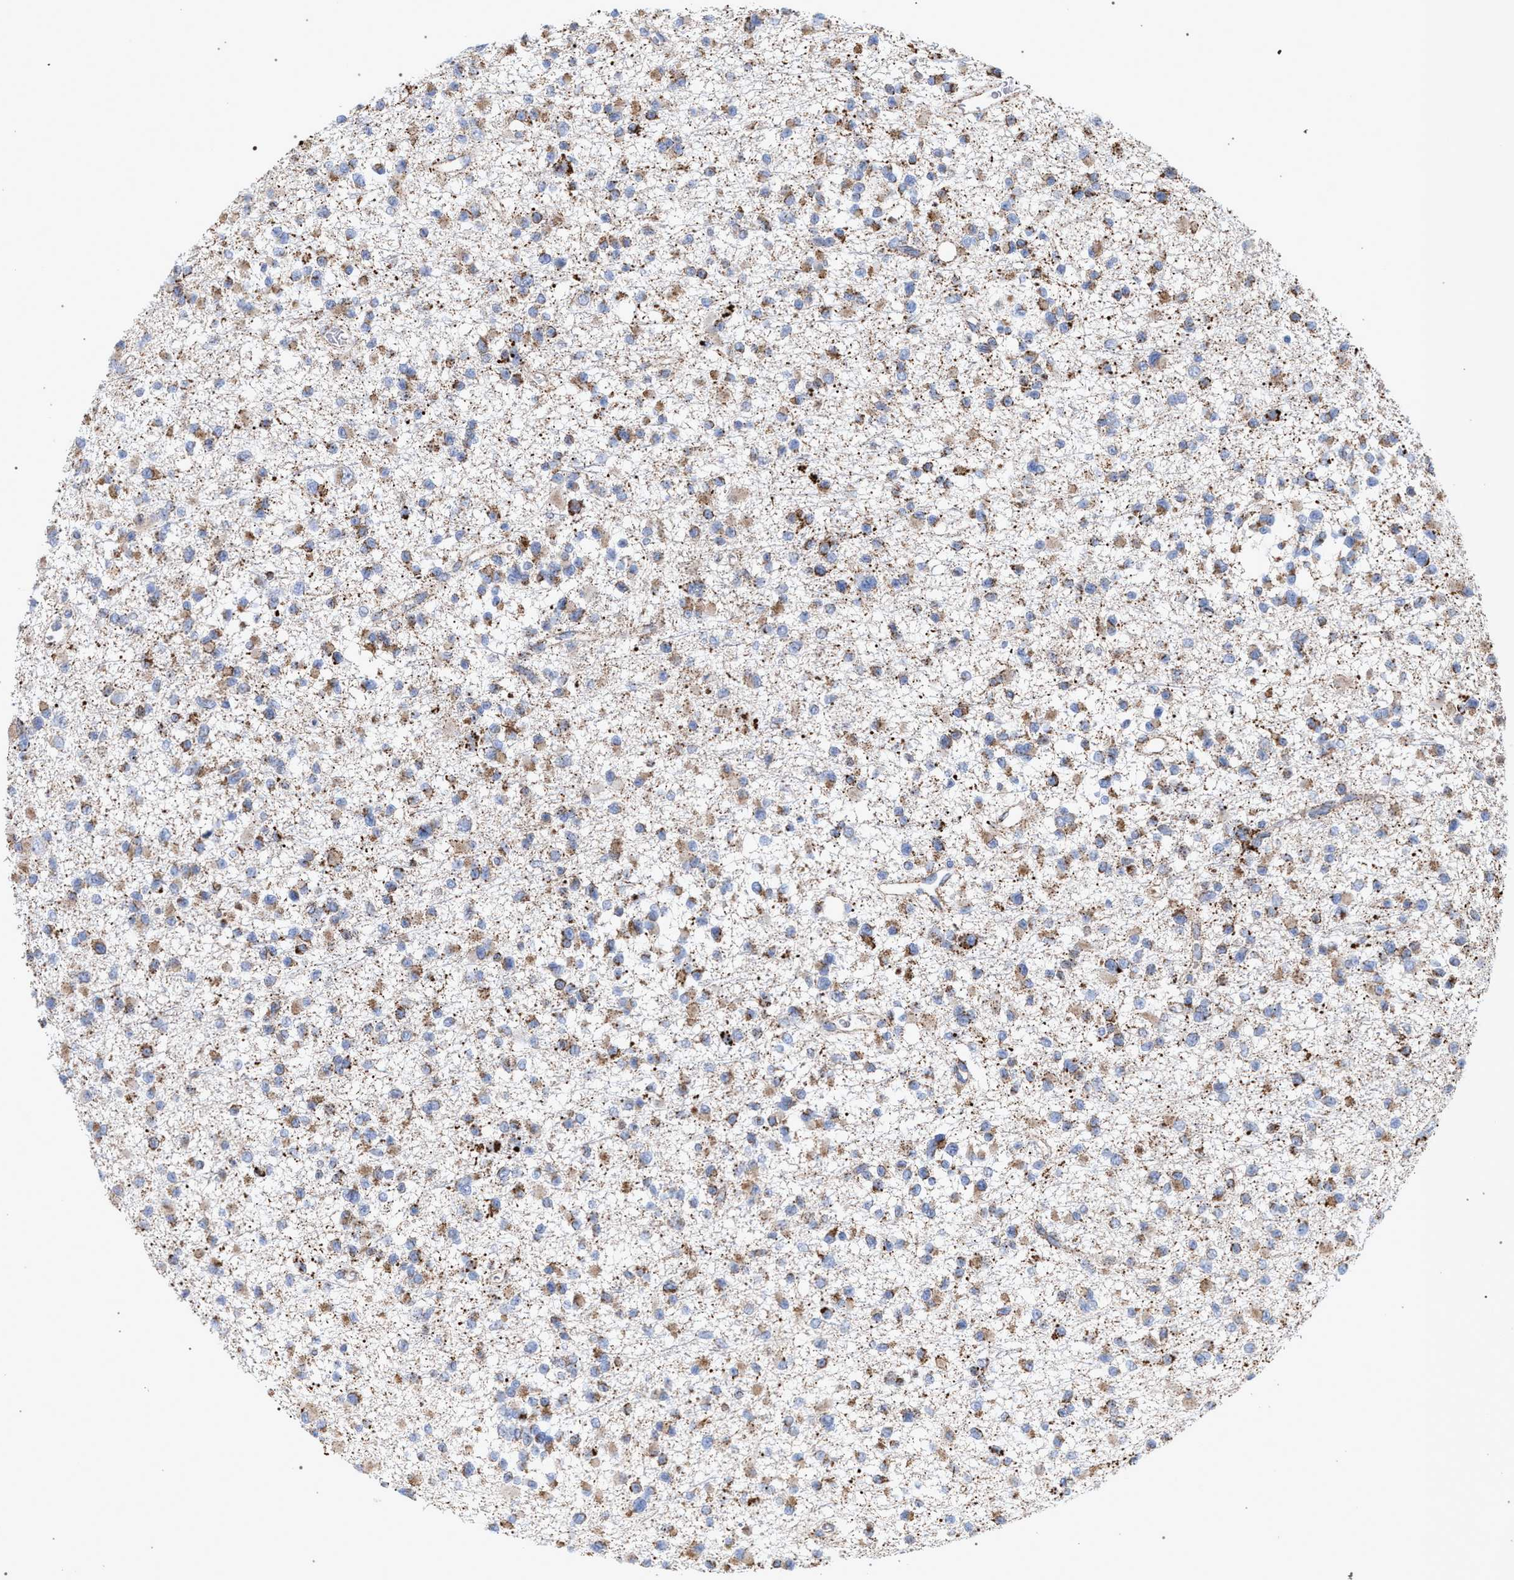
{"staining": {"intensity": "moderate", "quantity": ">75%", "location": "cytoplasmic/membranous"}, "tissue": "glioma", "cell_type": "Tumor cells", "image_type": "cancer", "snomed": [{"axis": "morphology", "description": "Glioma, malignant, Low grade"}, {"axis": "topography", "description": "Brain"}], "caption": "Glioma tissue demonstrates moderate cytoplasmic/membranous staining in approximately >75% of tumor cells", "gene": "ECI2", "patient": {"sex": "female", "age": 22}}